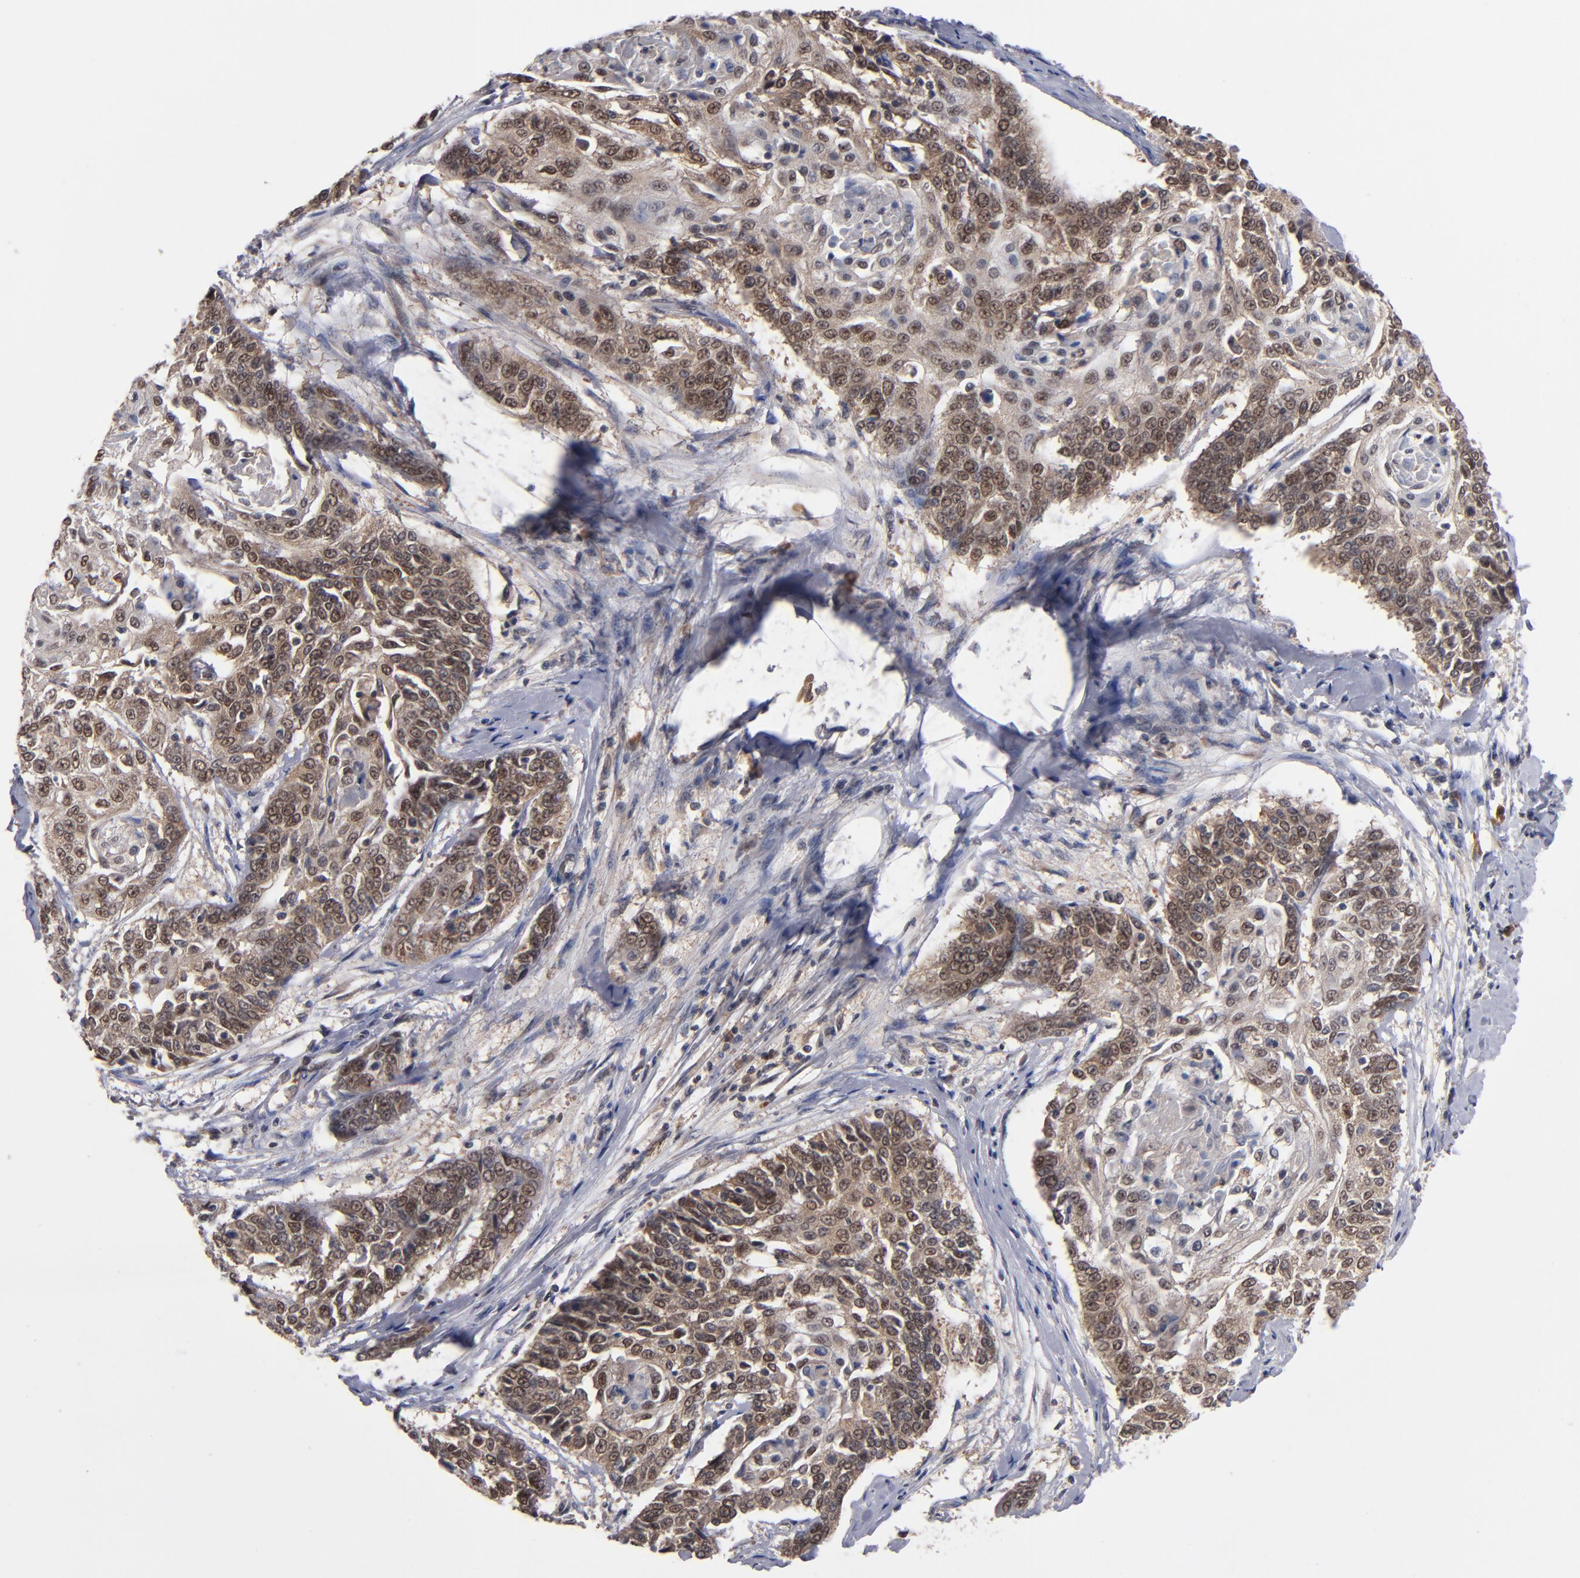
{"staining": {"intensity": "moderate", "quantity": ">75%", "location": "cytoplasmic/membranous,nuclear"}, "tissue": "cervical cancer", "cell_type": "Tumor cells", "image_type": "cancer", "snomed": [{"axis": "morphology", "description": "Squamous cell carcinoma, NOS"}, {"axis": "topography", "description": "Cervix"}], "caption": "Immunohistochemical staining of human cervical cancer exhibits moderate cytoplasmic/membranous and nuclear protein expression in approximately >75% of tumor cells.", "gene": "ALG13", "patient": {"sex": "female", "age": 64}}